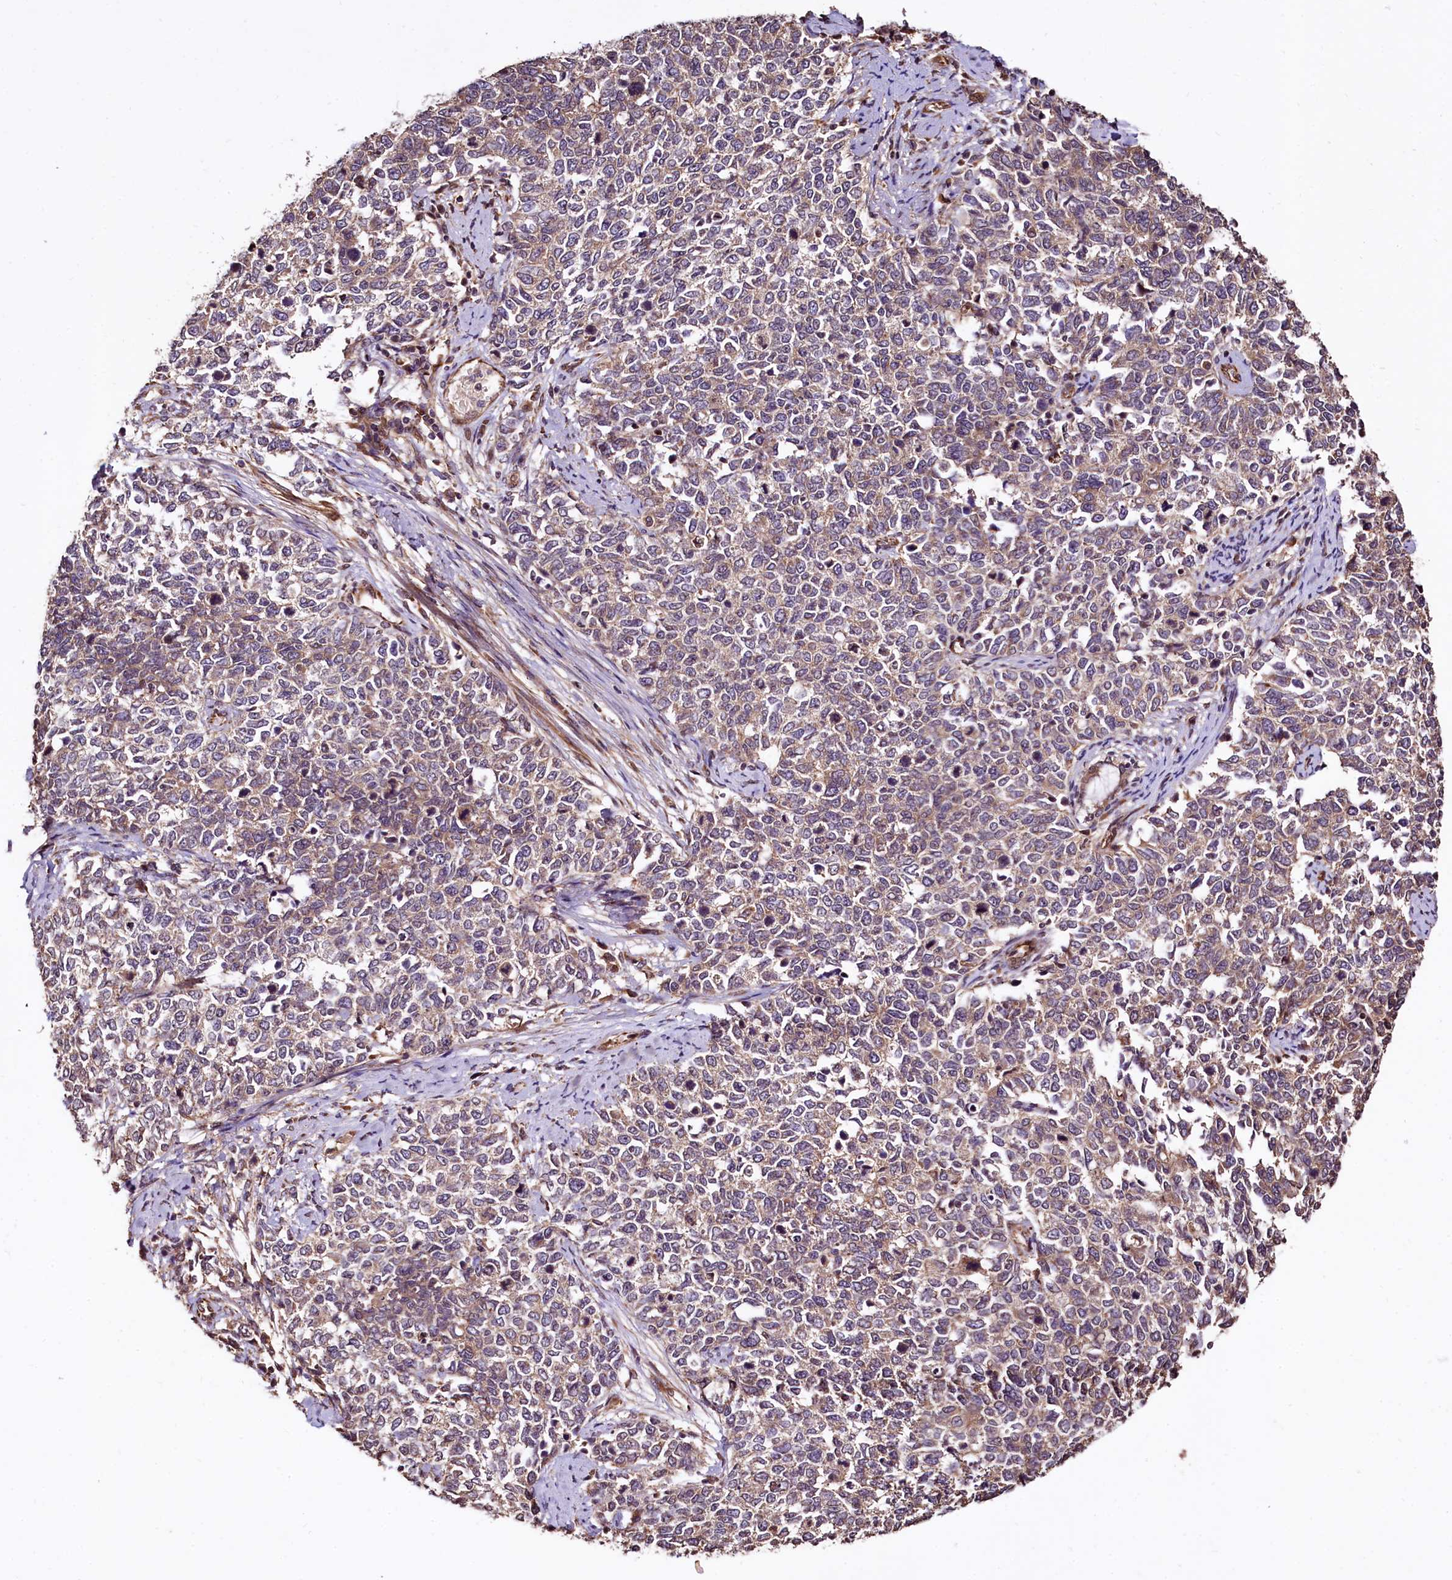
{"staining": {"intensity": "weak", "quantity": "25%-75%", "location": "cytoplasmic/membranous"}, "tissue": "cervical cancer", "cell_type": "Tumor cells", "image_type": "cancer", "snomed": [{"axis": "morphology", "description": "Squamous cell carcinoma, NOS"}, {"axis": "topography", "description": "Cervix"}], "caption": "Brown immunohistochemical staining in cervical cancer (squamous cell carcinoma) reveals weak cytoplasmic/membranous positivity in about 25%-75% of tumor cells.", "gene": "TBCEL", "patient": {"sex": "female", "age": 63}}